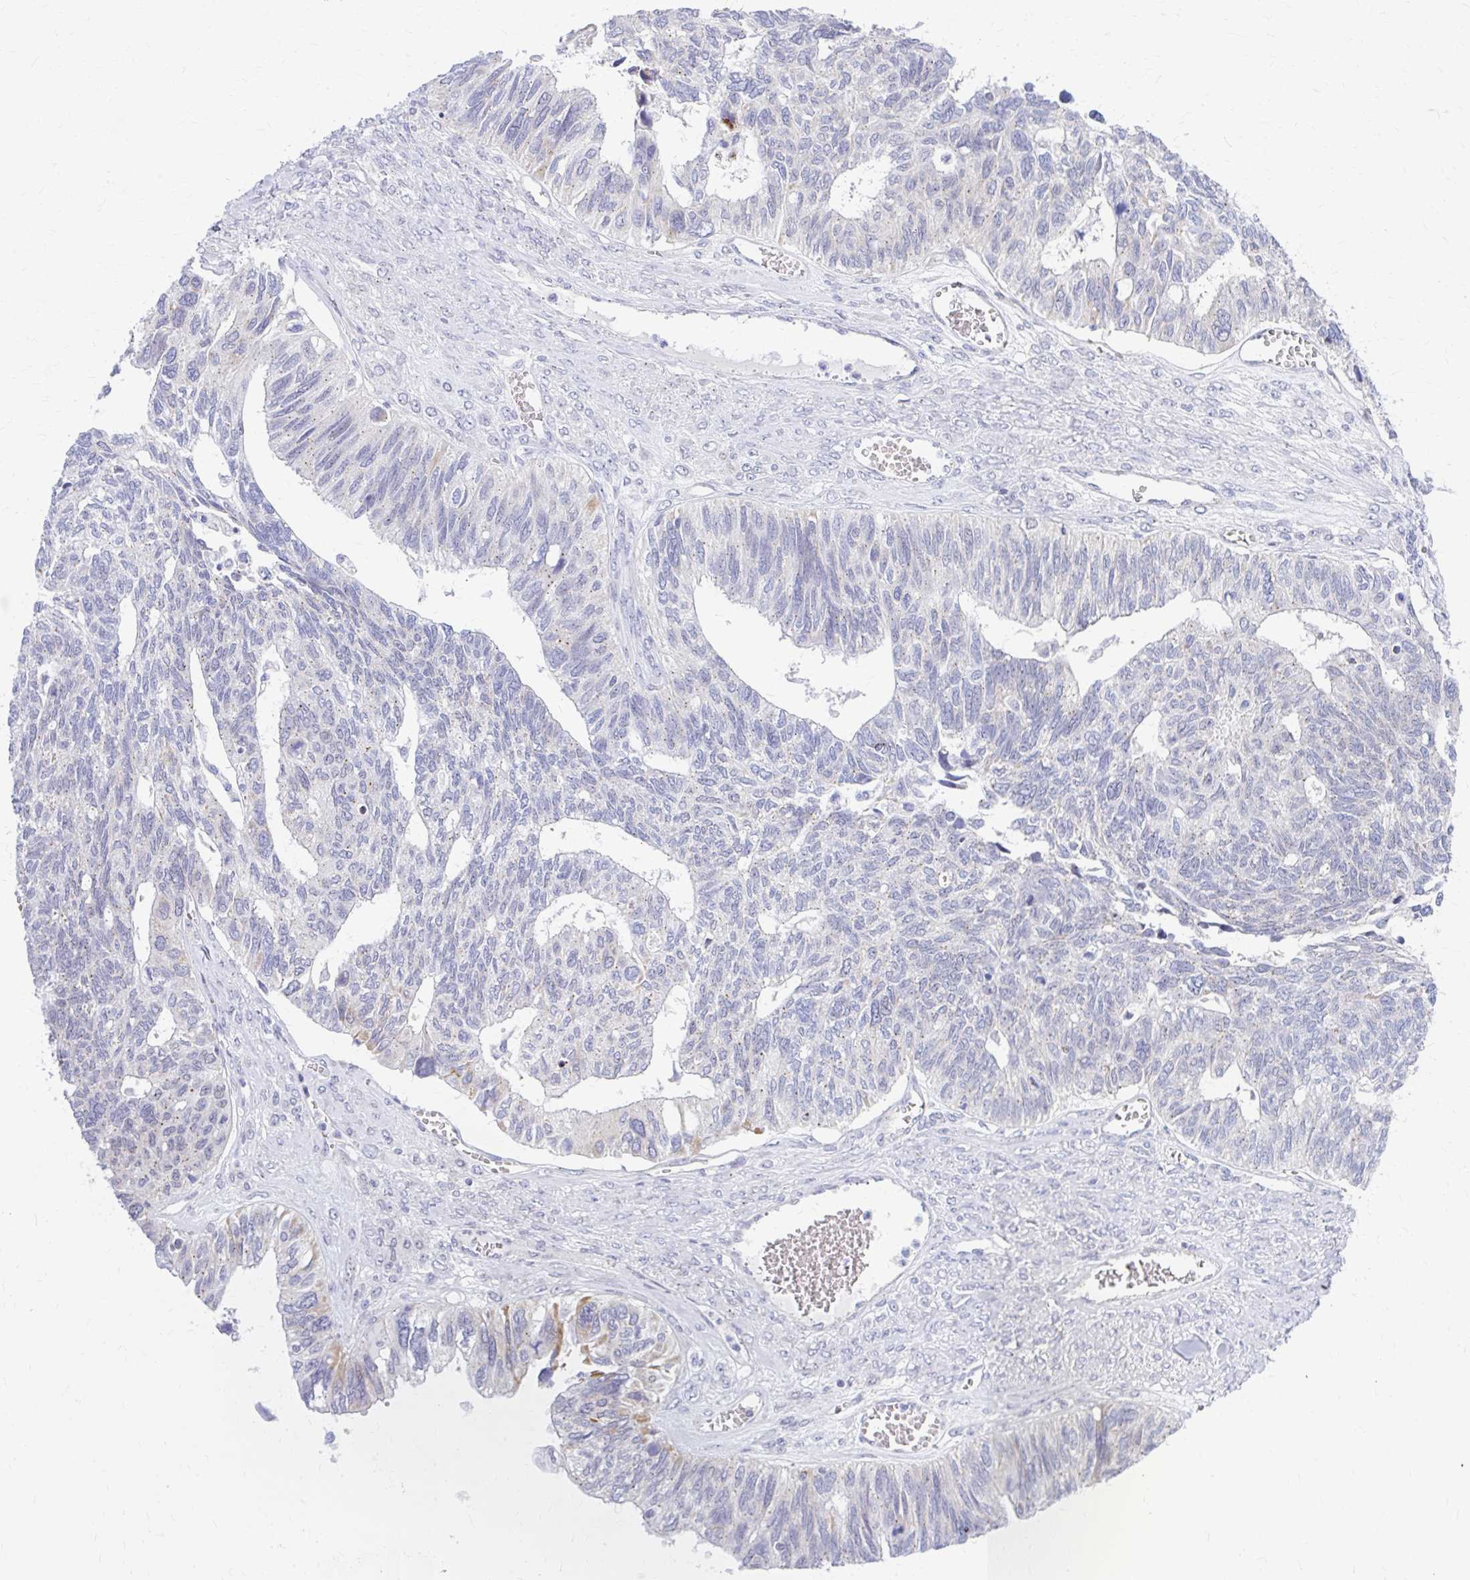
{"staining": {"intensity": "weak", "quantity": "<25%", "location": "cytoplasmic/membranous"}, "tissue": "ovarian cancer", "cell_type": "Tumor cells", "image_type": "cancer", "snomed": [{"axis": "morphology", "description": "Cystadenocarcinoma, serous, NOS"}, {"axis": "topography", "description": "Ovary"}], "caption": "Immunohistochemistry (IHC) histopathology image of ovarian cancer (serous cystadenocarcinoma) stained for a protein (brown), which exhibits no positivity in tumor cells. (DAB immunohistochemistry (IHC) with hematoxylin counter stain).", "gene": "RADIL", "patient": {"sex": "female", "age": 79}}